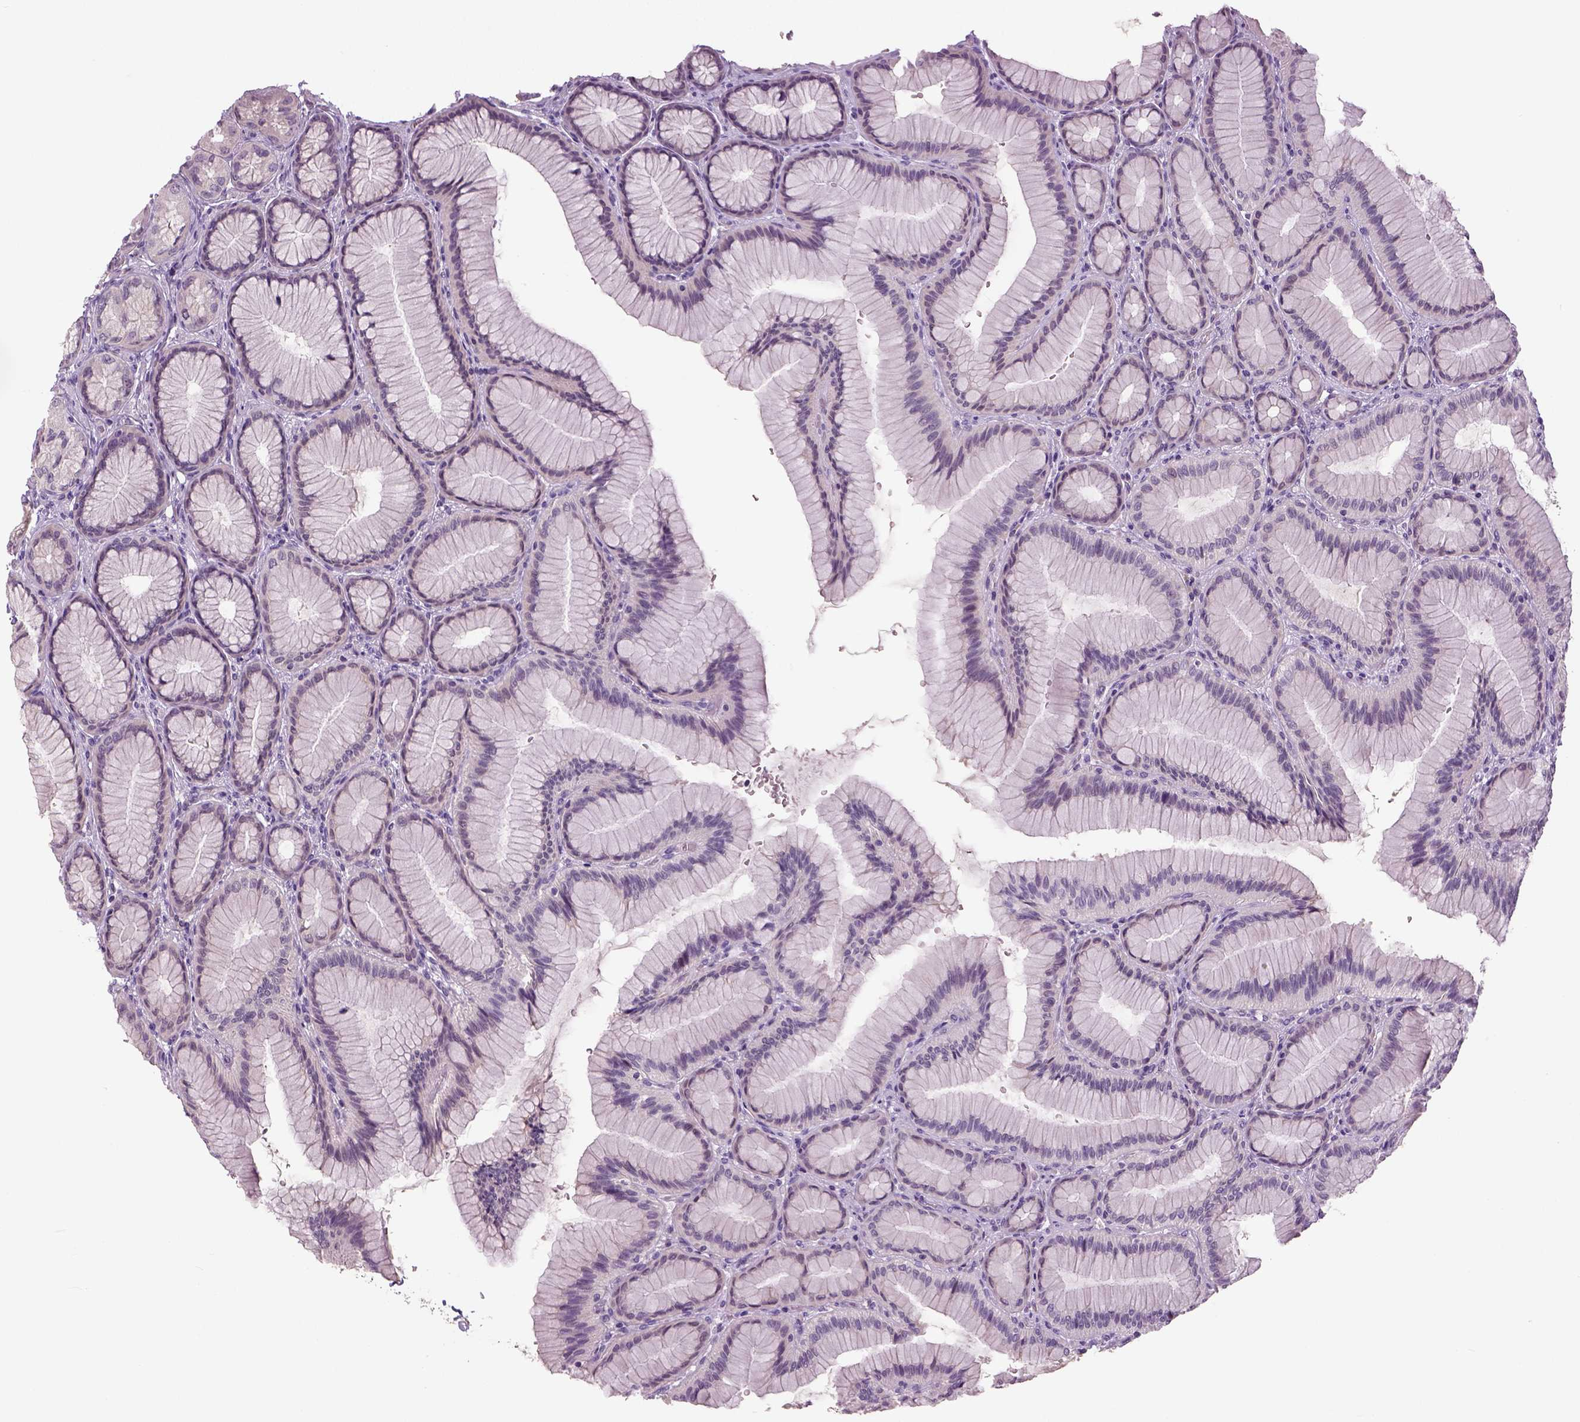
{"staining": {"intensity": "negative", "quantity": "none", "location": "none"}, "tissue": "stomach", "cell_type": "Glandular cells", "image_type": "normal", "snomed": [{"axis": "morphology", "description": "Normal tissue, NOS"}, {"axis": "morphology", "description": "Adenocarcinoma, NOS"}, {"axis": "morphology", "description": "Adenocarcinoma, High grade"}, {"axis": "topography", "description": "Stomach, upper"}, {"axis": "topography", "description": "Stomach"}], "caption": "The image shows no staining of glandular cells in normal stomach. (DAB immunohistochemistry (IHC) with hematoxylin counter stain).", "gene": "NECAB1", "patient": {"sex": "female", "age": 65}}